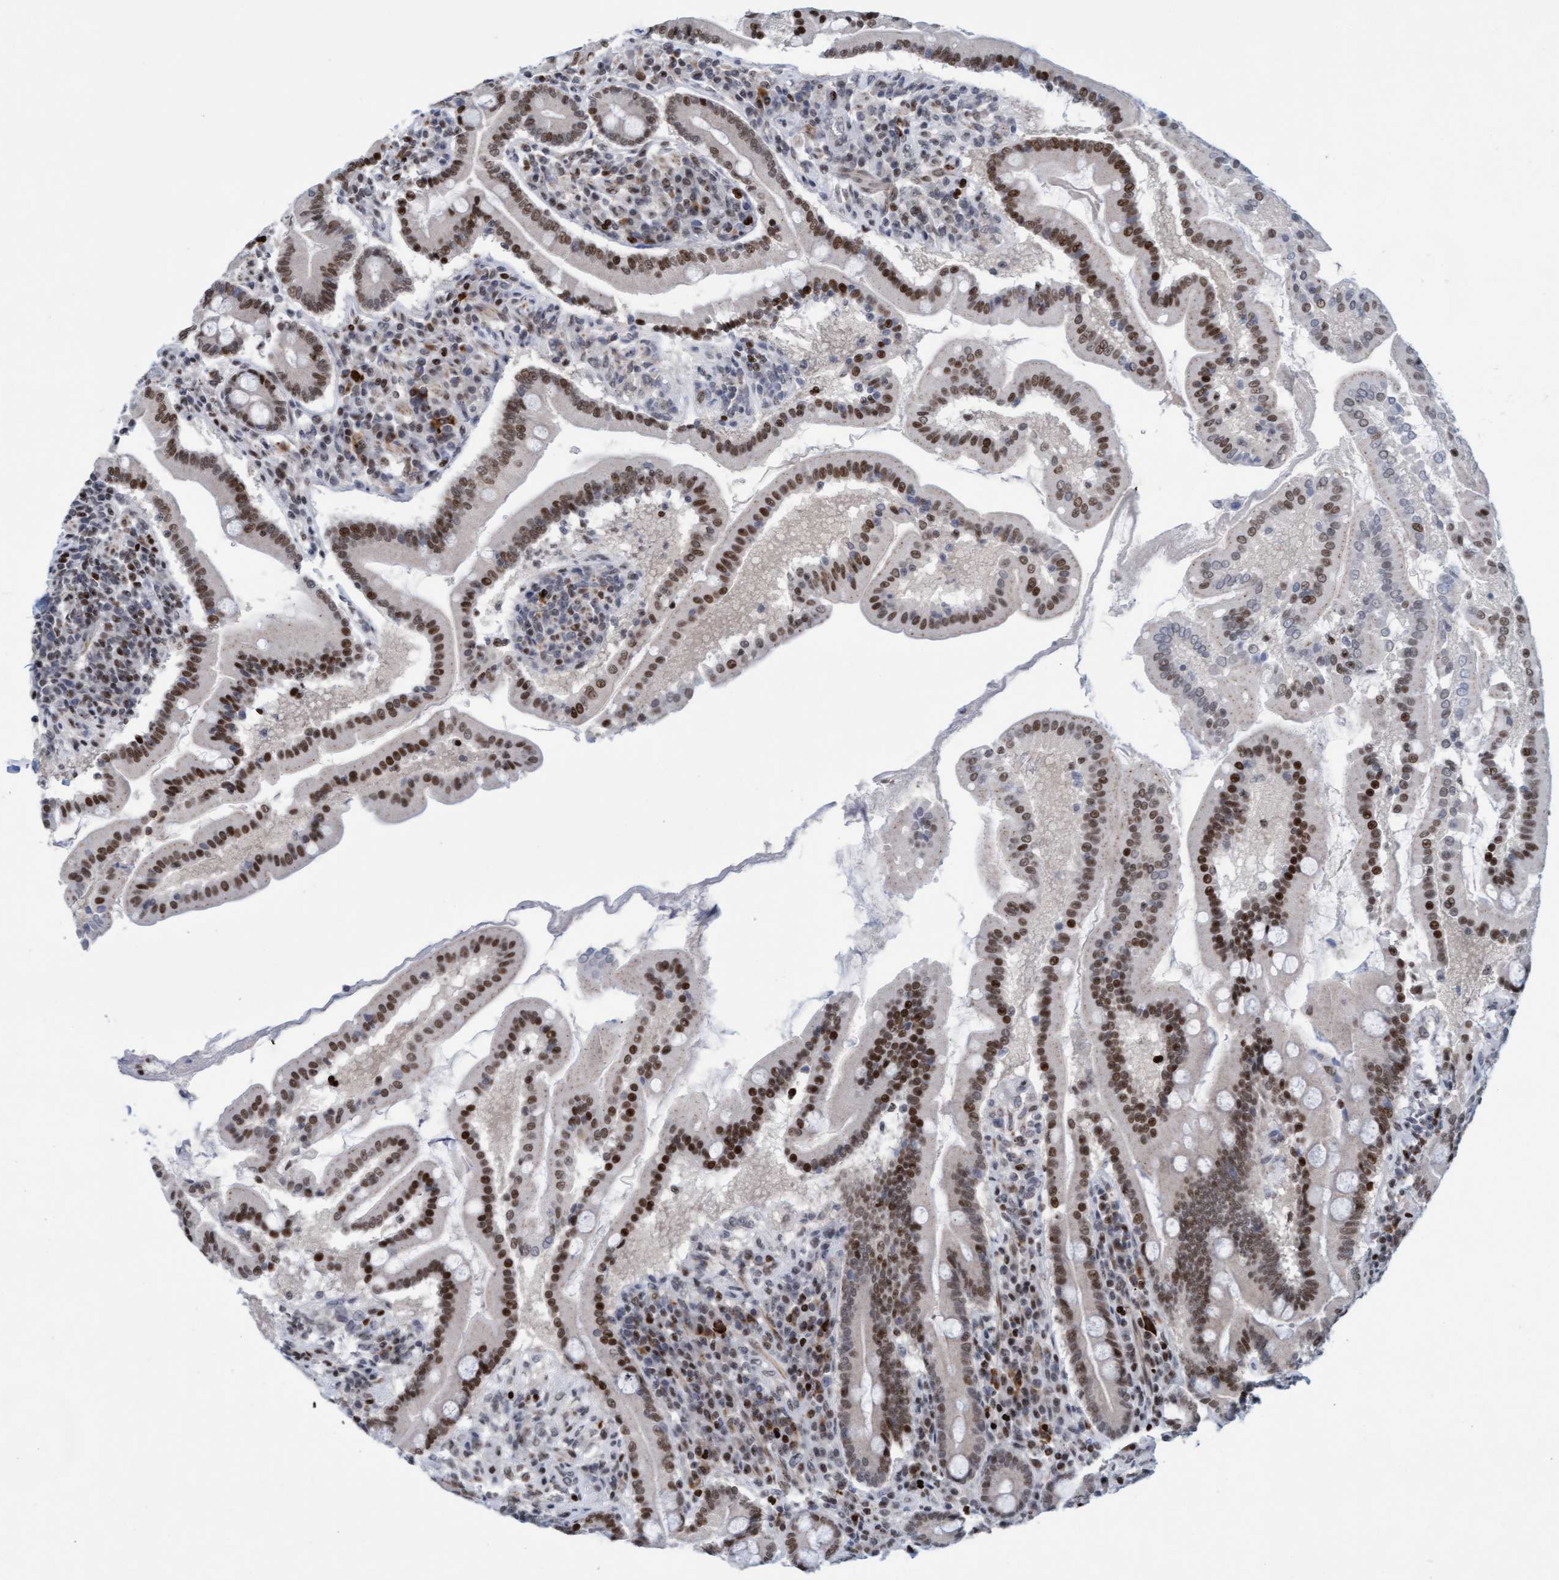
{"staining": {"intensity": "strong", "quantity": ">75%", "location": "nuclear"}, "tissue": "duodenum", "cell_type": "Glandular cells", "image_type": "normal", "snomed": [{"axis": "morphology", "description": "Normal tissue, NOS"}, {"axis": "topography", "description": "Duodenum"}], "caption": "Glandular cells show high levels of strong nuclear positivity in about >75% of cells in unremarkable duodenum. (DAB IHC, brown staining for protein, blue staining for nuclei).", "gene": "GLRX2", "patient": {"sex": "male", "age": 50}}